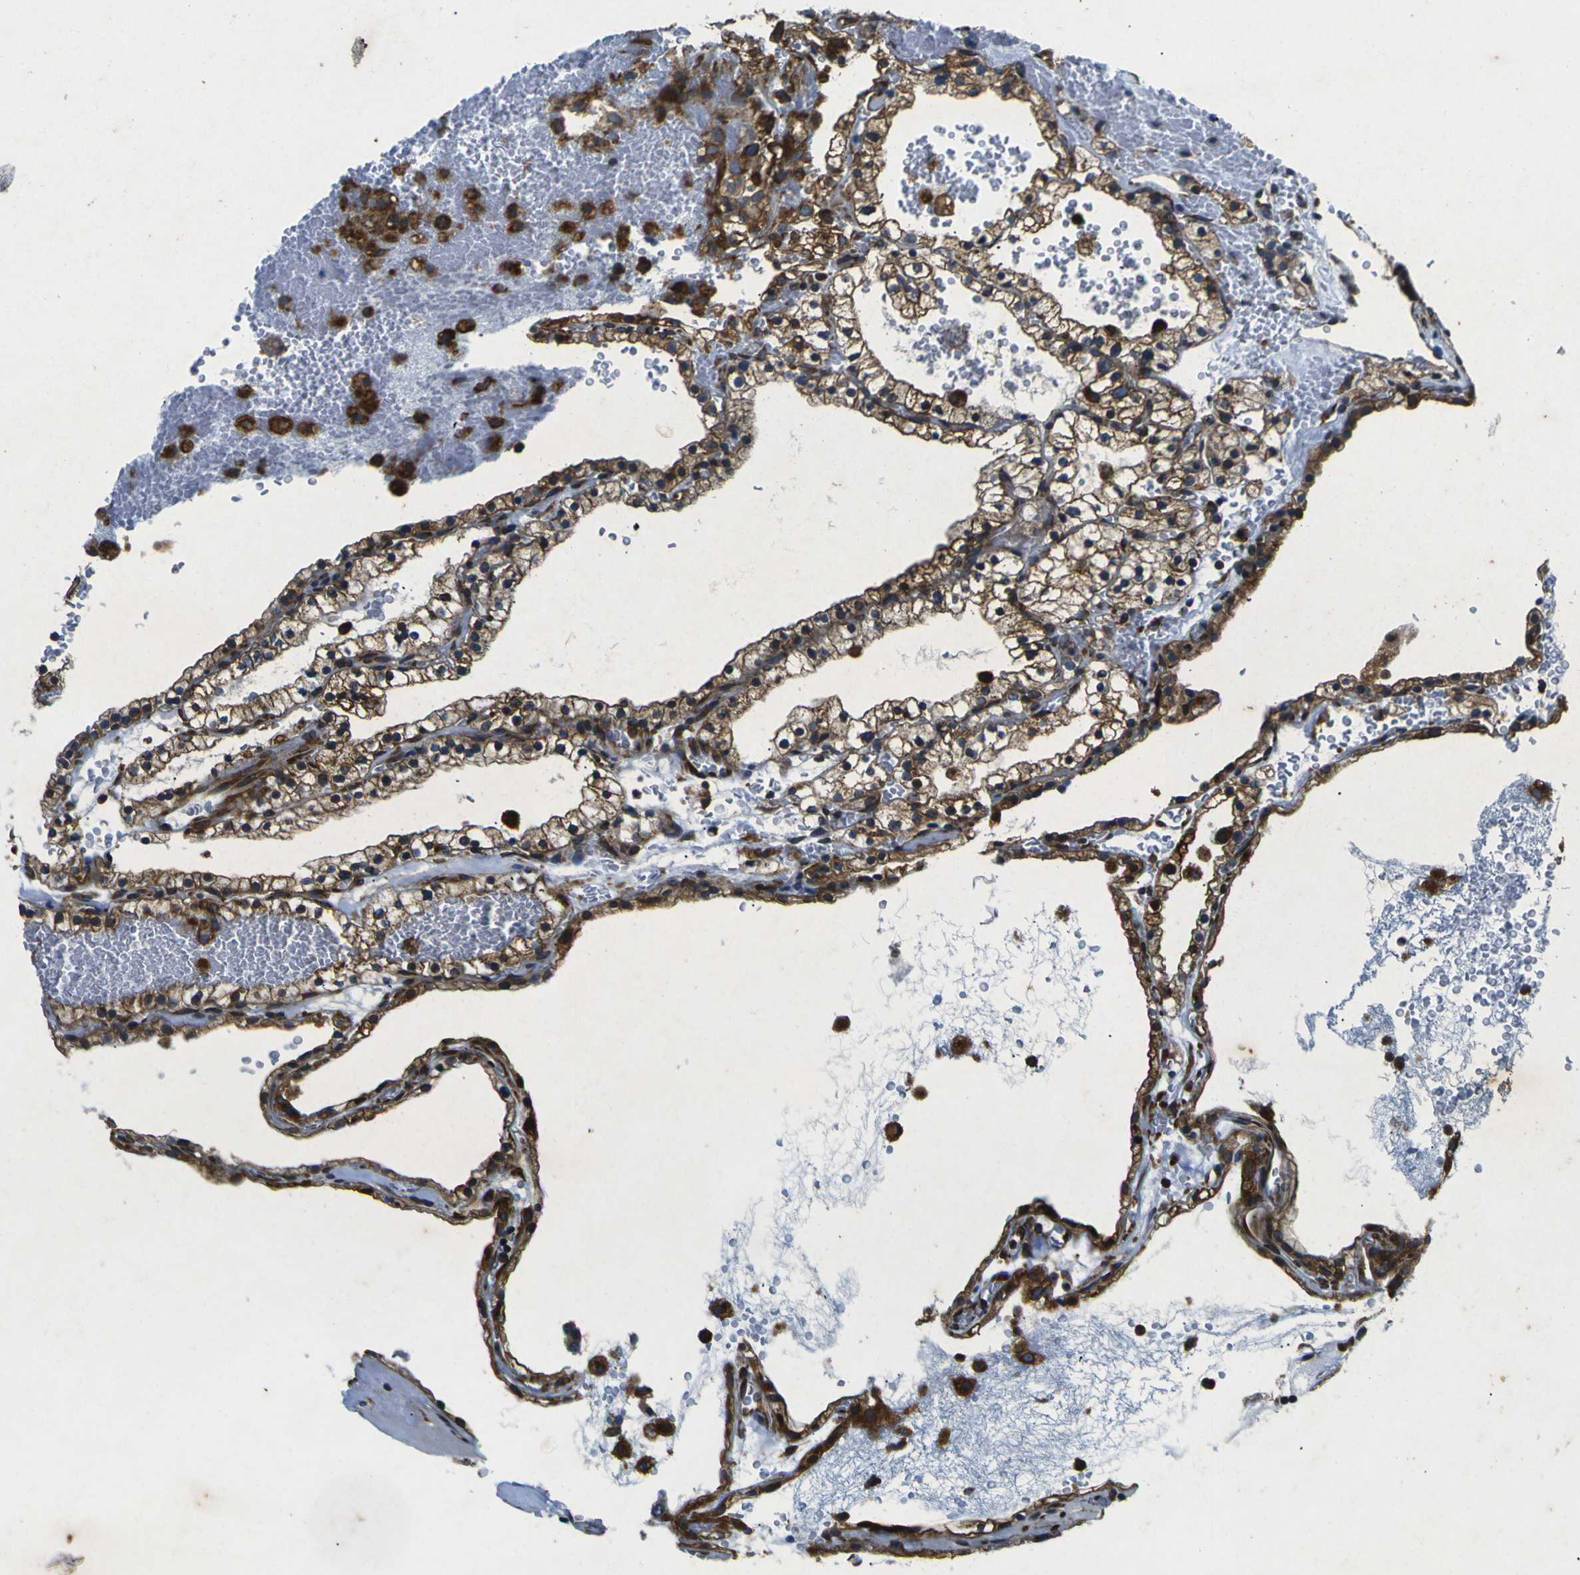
{"staining": {"intensity": "strong", "quantity": ">75%", "location": "cytoplasmic/membranous"}, "tissue": "renal cancer", "cell_type": "Tumor cells", "image_type": "cancer", "snomed": [{"axis": "morphology", "description": "Adenocarcinoma, NOS"}, {"axis": "topography", "description": "Kidney"}], "caption": "Strong cytoplasmic/membranous positivity is identified in approximately >75% of tumor cells in adenocarcinoma (renal).", "gene": "RPSA", "patient": {"sex": "female", "age": 41}}